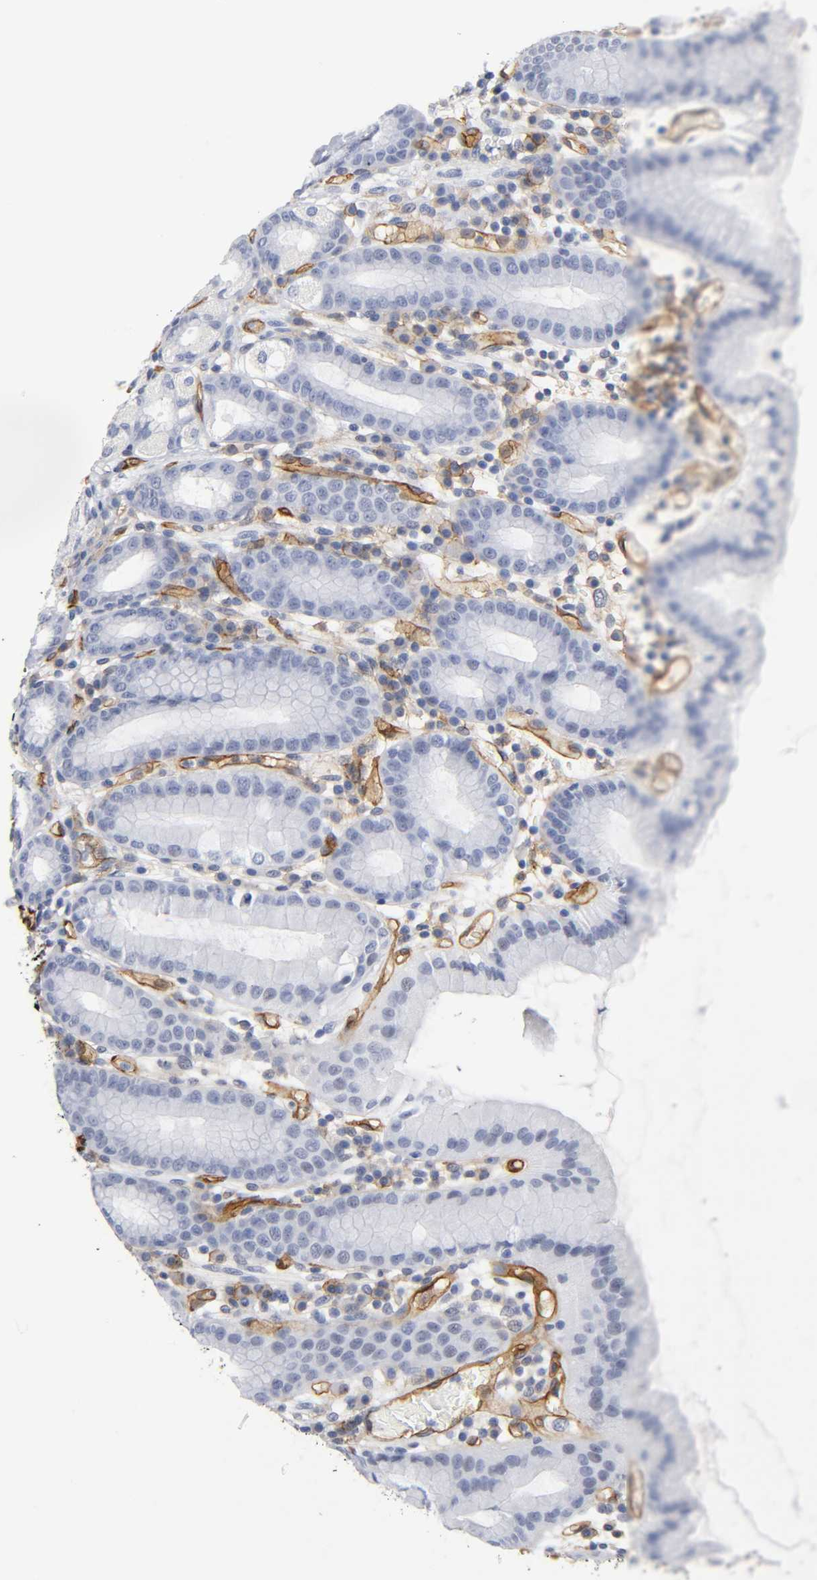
{"staining": {"intensity": "negative", "quantity": "none", "location": "none"}, "tissue": "stomach", "cell_type": "Glandular cells", "image_type": "normal", "snomed": [{"axis": "morphology", "description": "Normal tissue, NOS"}, {"axis": "topography", "description": "Stomach, upper"}], "caption": "DAB (3,3'-diaminobenzidine) immunohistochemical staining of normal human stomach displays no significant staining in glandular cells. (Stains: DAB (3,3'-diaminobenzidine) immunohistochemistry (IHC) with hematoxylin counter stain, Microscopy: brightfield microscopy at high magnification).", "gene": "ICAM1", "patient": {"sex": "male", "age": 68}}